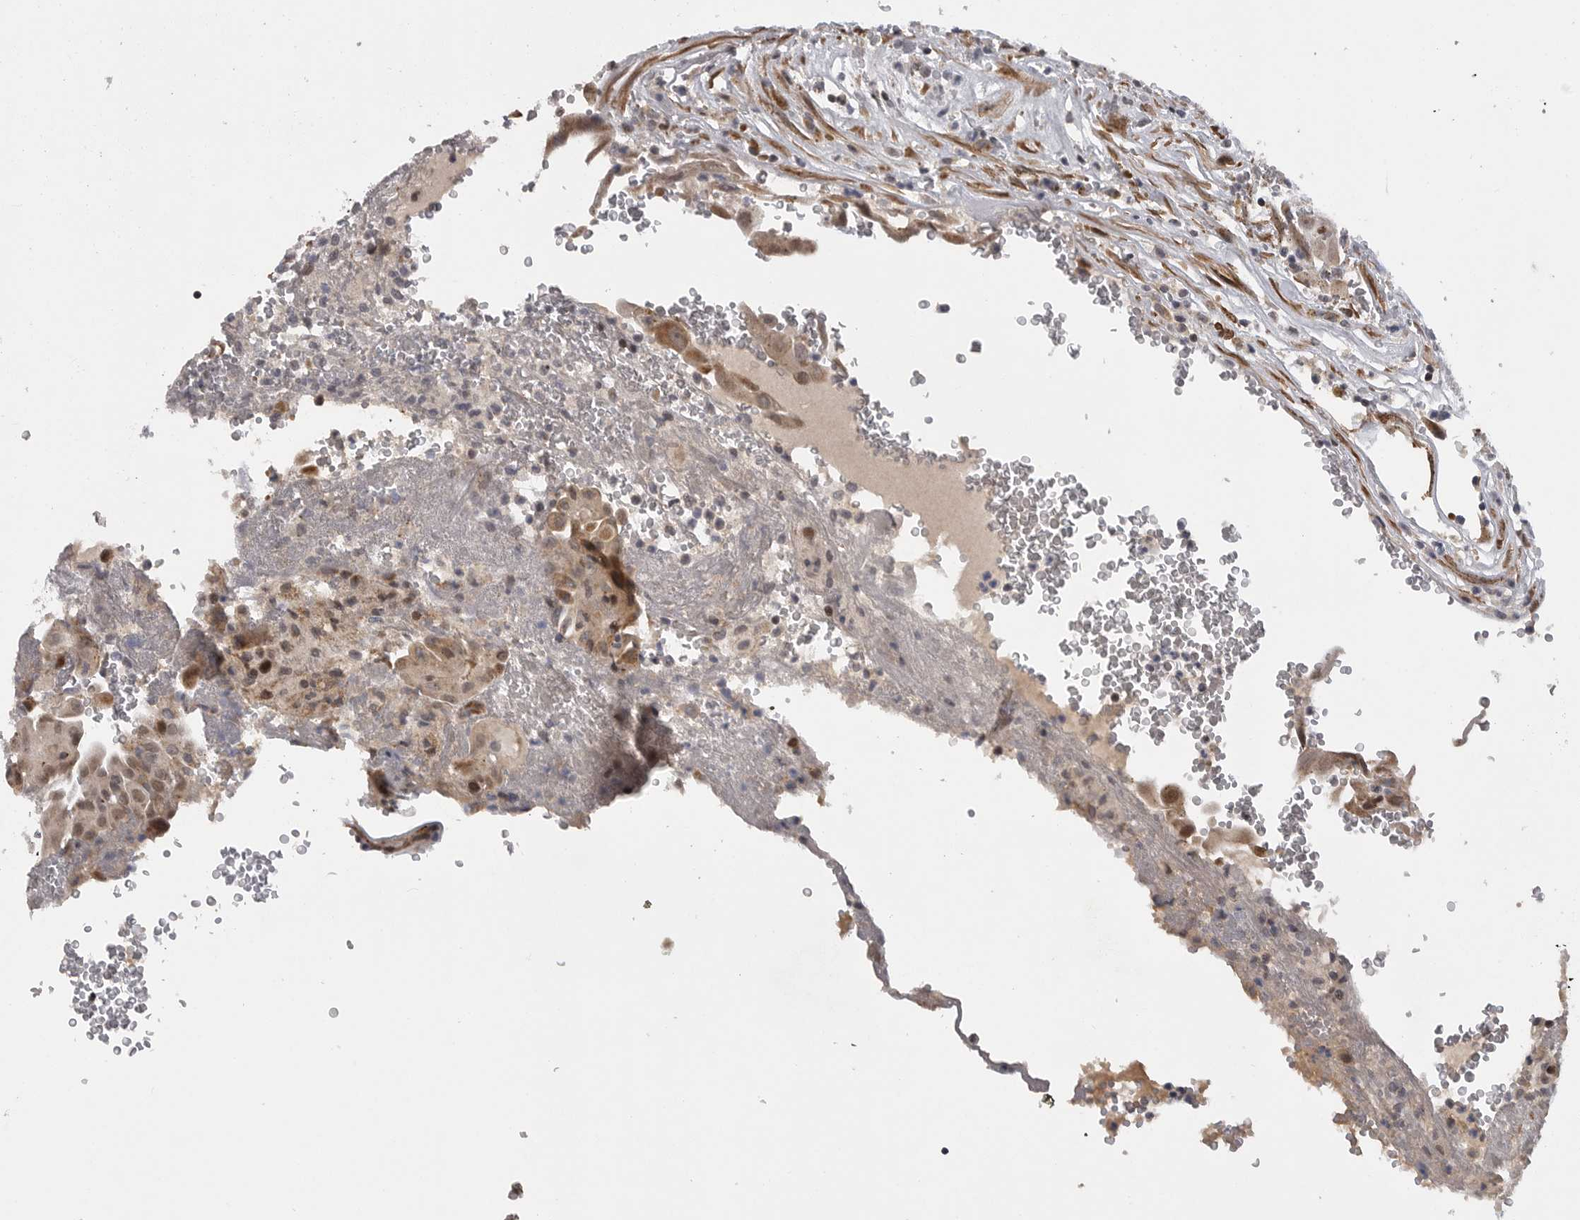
{"staining": {"intensity": "strong", "quantity": ">75%", "location": "cytoplasmic/membranous"}, "tissue": "thyroid cancer", "cell_type": "Tumor cells", "image_type": "cancer", "snomed": [{"axis": "morphology", "description": "Papillary adenocarcinoma, NOS"}, {"axis": "topography", "description": "Thyroid gland"}], "caption": "A brown stain labels strong cytoplasmic/membranous staining of a protein in thyroid papillary adenocarcinoma tumor cells.", "gene": "TMPRSS11F", "patient": {"sex": "male", "age": 77}}